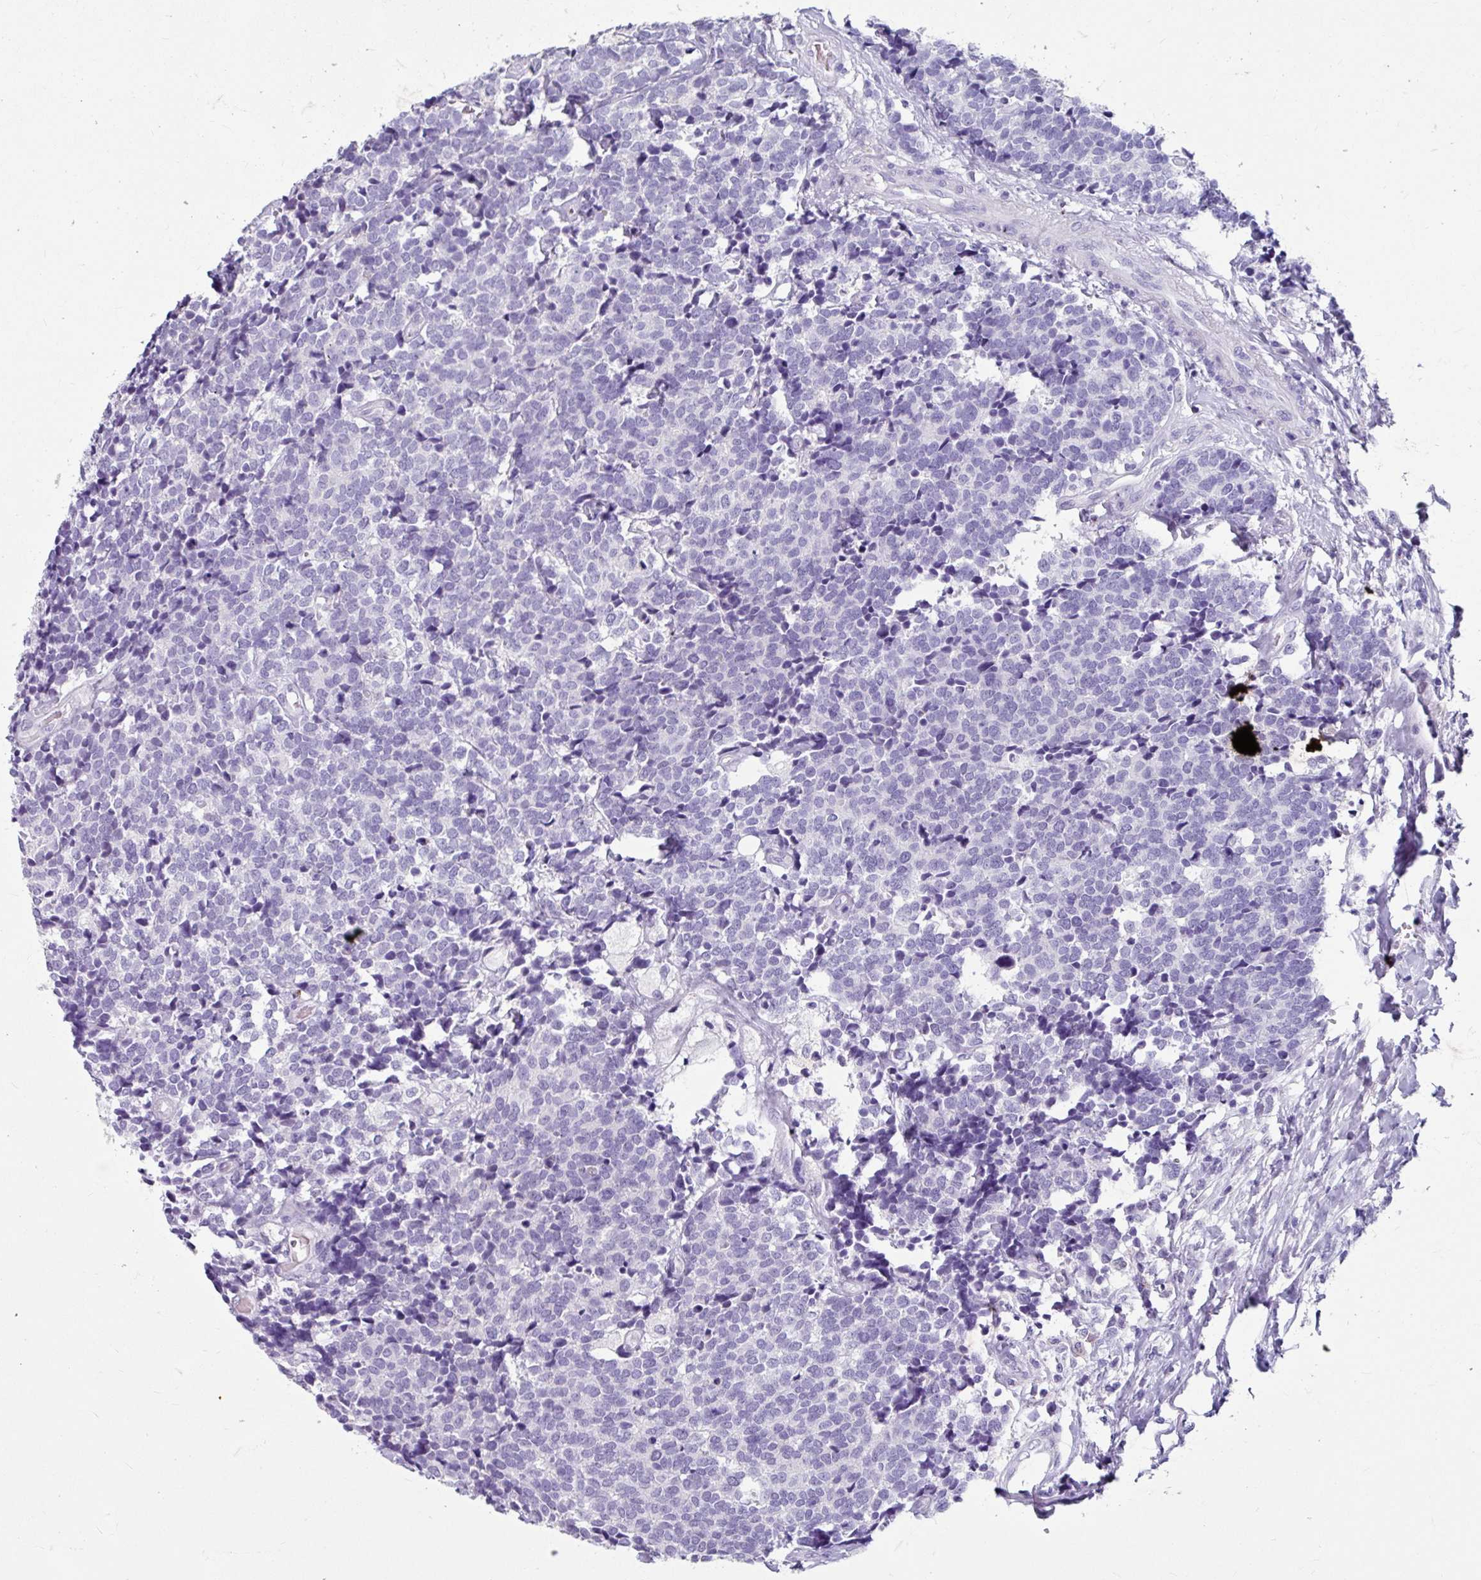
{"staining": {"intensity": "negative", "quantity": "none", "location": "none"}, "tissue": "carcinoid", "cell_type": "Tumor cells", "image_type": "cancer", "snomed": [{"axis": "morphology", "description": "Carcinoid, malignant, NOS"}, {"axis": "topography", "description": "Skin"}], "caption": "Tumor cells show no significant positivity in carcinoid (malignant).", "gene": "ANKRD1", "patient": {"sex": "female", "age": 79}}